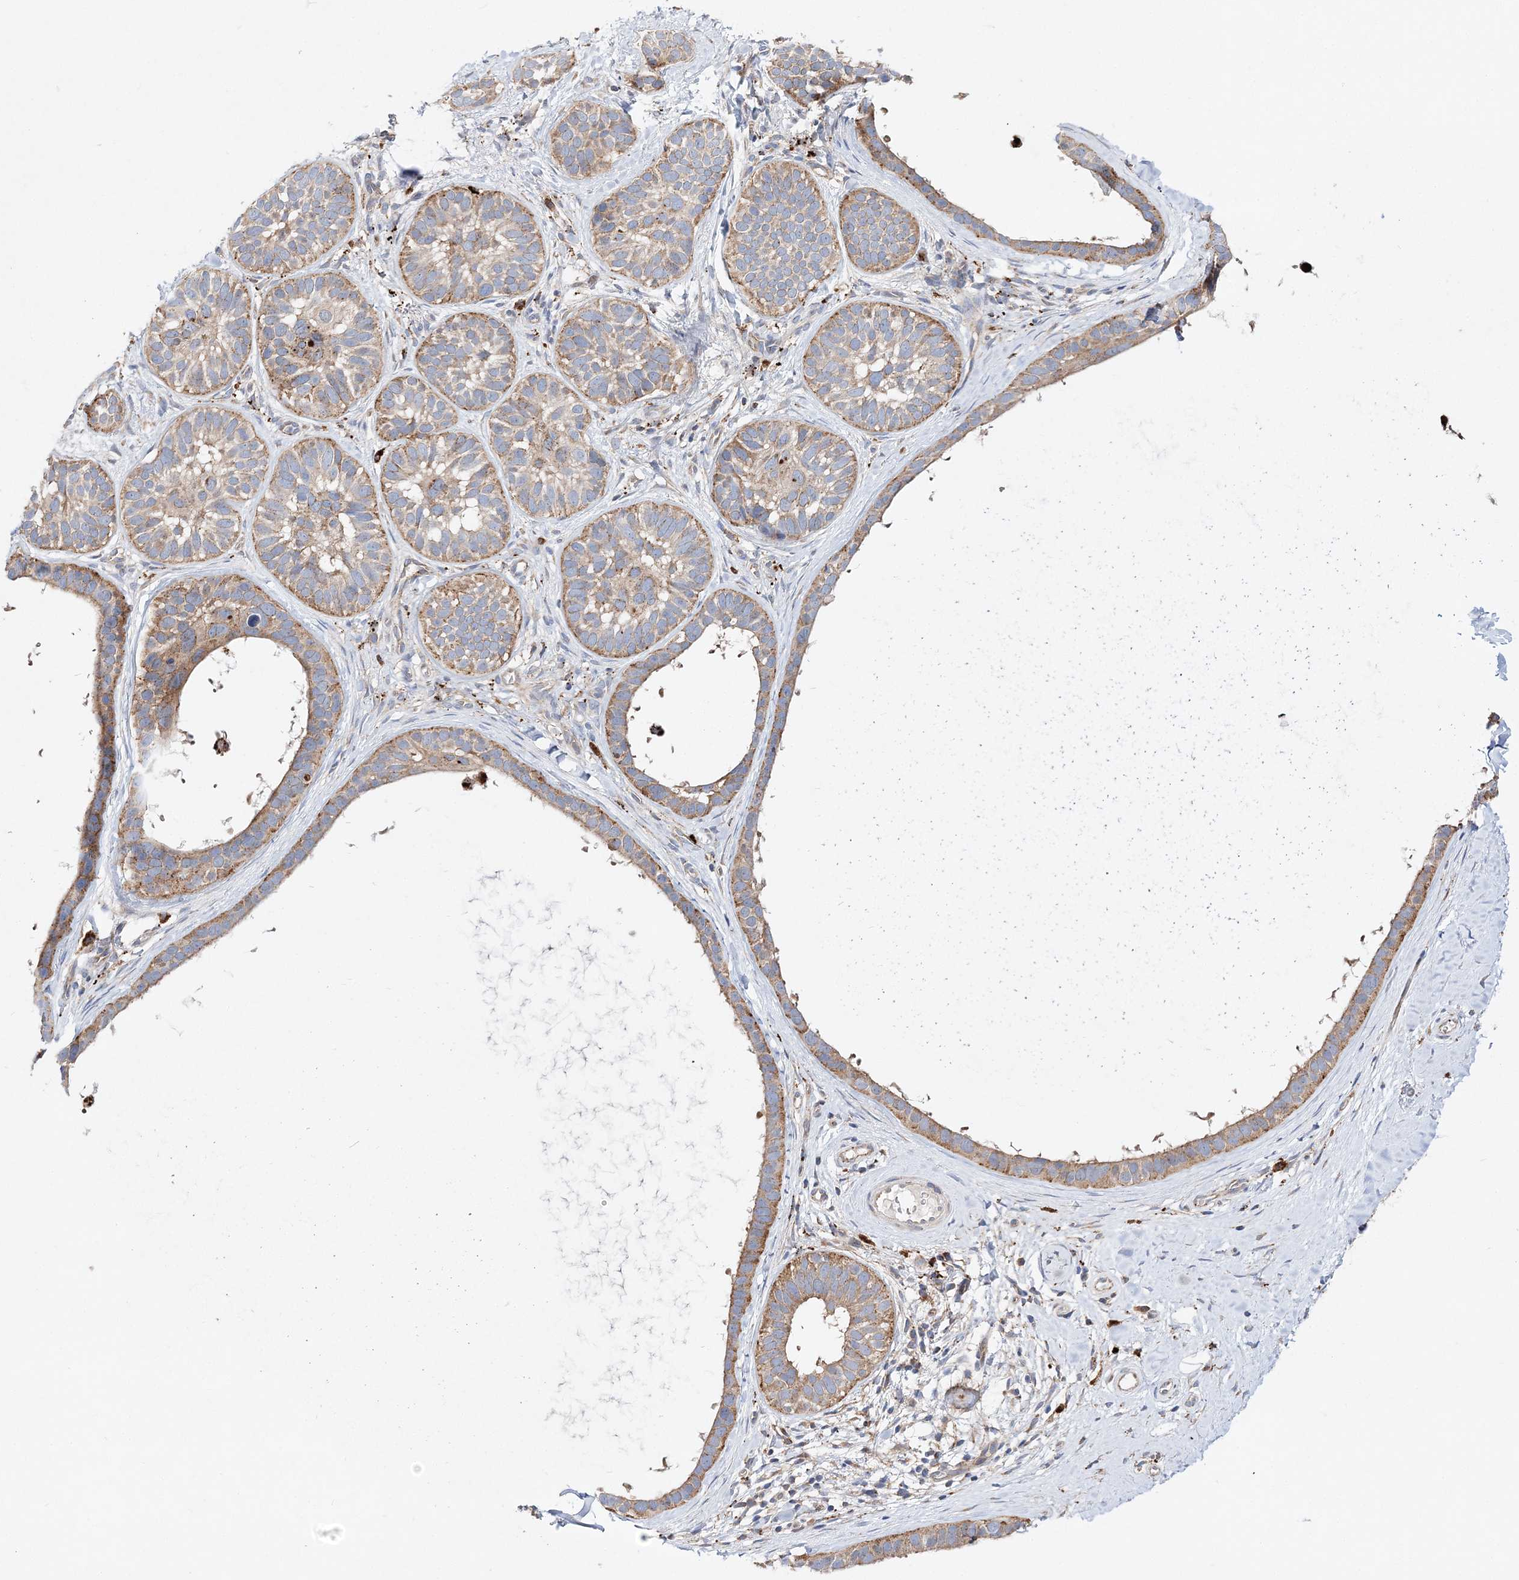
{"staining": {"intensity": "moderate", "quantity": ">75%", "location": "cytoplasmic/membranous"}, "tissue": "skin cancer", "cell_type": "Tumor cells", "image_type": "cancer", "snomed": [{"axis": "morphology", "description": "Basal cell carcinoma"}, {"axis": "topography", "description": "Skin"}], "caption": "Approximately >75% of tumor cells in human skin cancer (basal cell carcinoma) show moderate cytoplasmic/membranous protein positivity as visualized by brown immunohistochemical staining.", "gene": "C3orf38", "patient": {"sex": "male", "age": 62}}